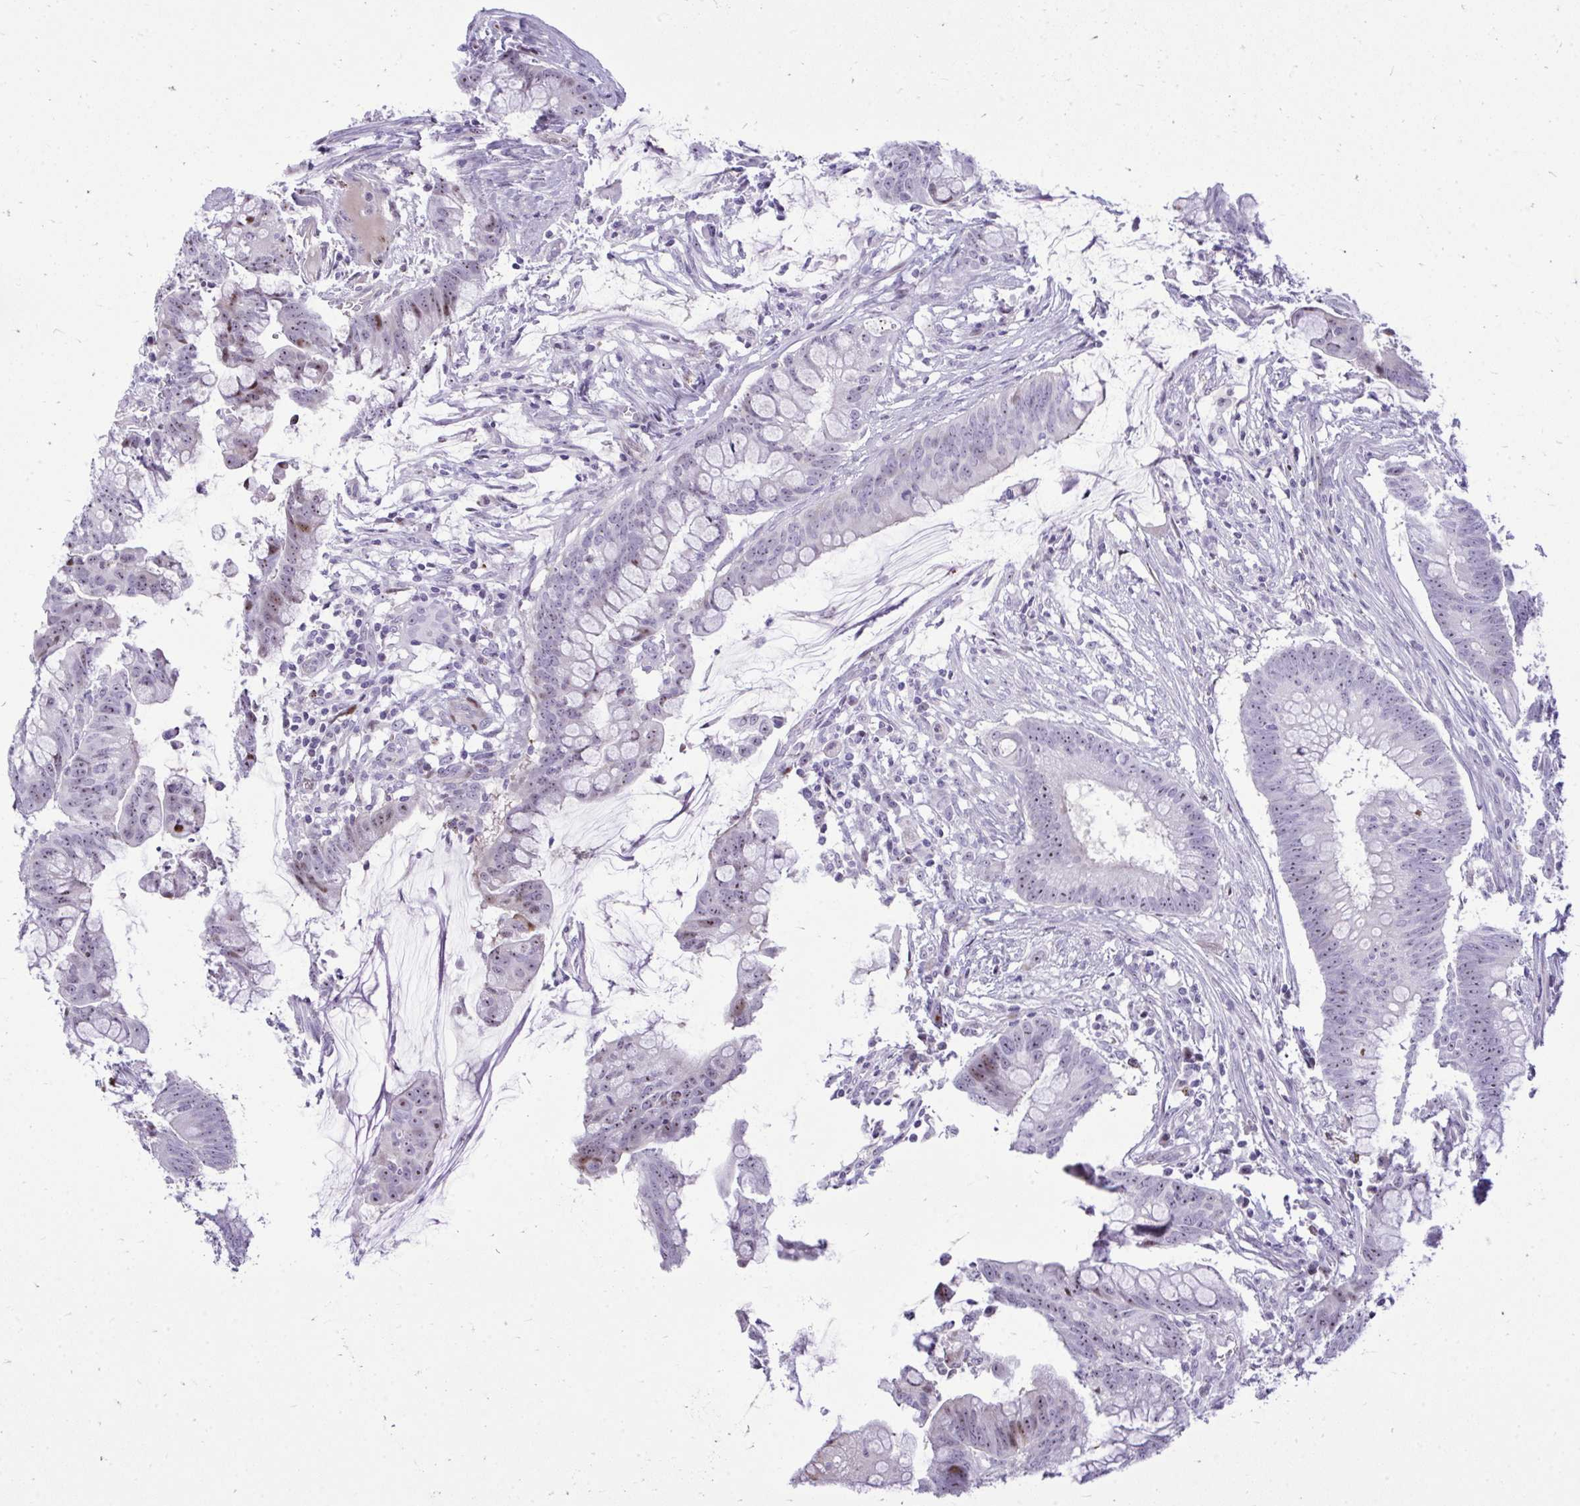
{"staining": {"intensity": "moderate", "quantity": "<25%", "location": "nuclear"}, "tissue": "colorectal cancer", "cell_type": "Tumor cells", "image_type": "cancer", "snomed": [{"axis": "morphology", "description": "Adenocarcinoma, NOS"}, {"axis": "topography", "description": "Colon"}], "caption": "Immunohistochemical staining of colorectal adenocarcinoma reveals low levels of moderate nuclear protein positivity in approximately <25% of tumor cells.", "gene": "DLX4", "patient": {"sex": "male", "age": 62}}